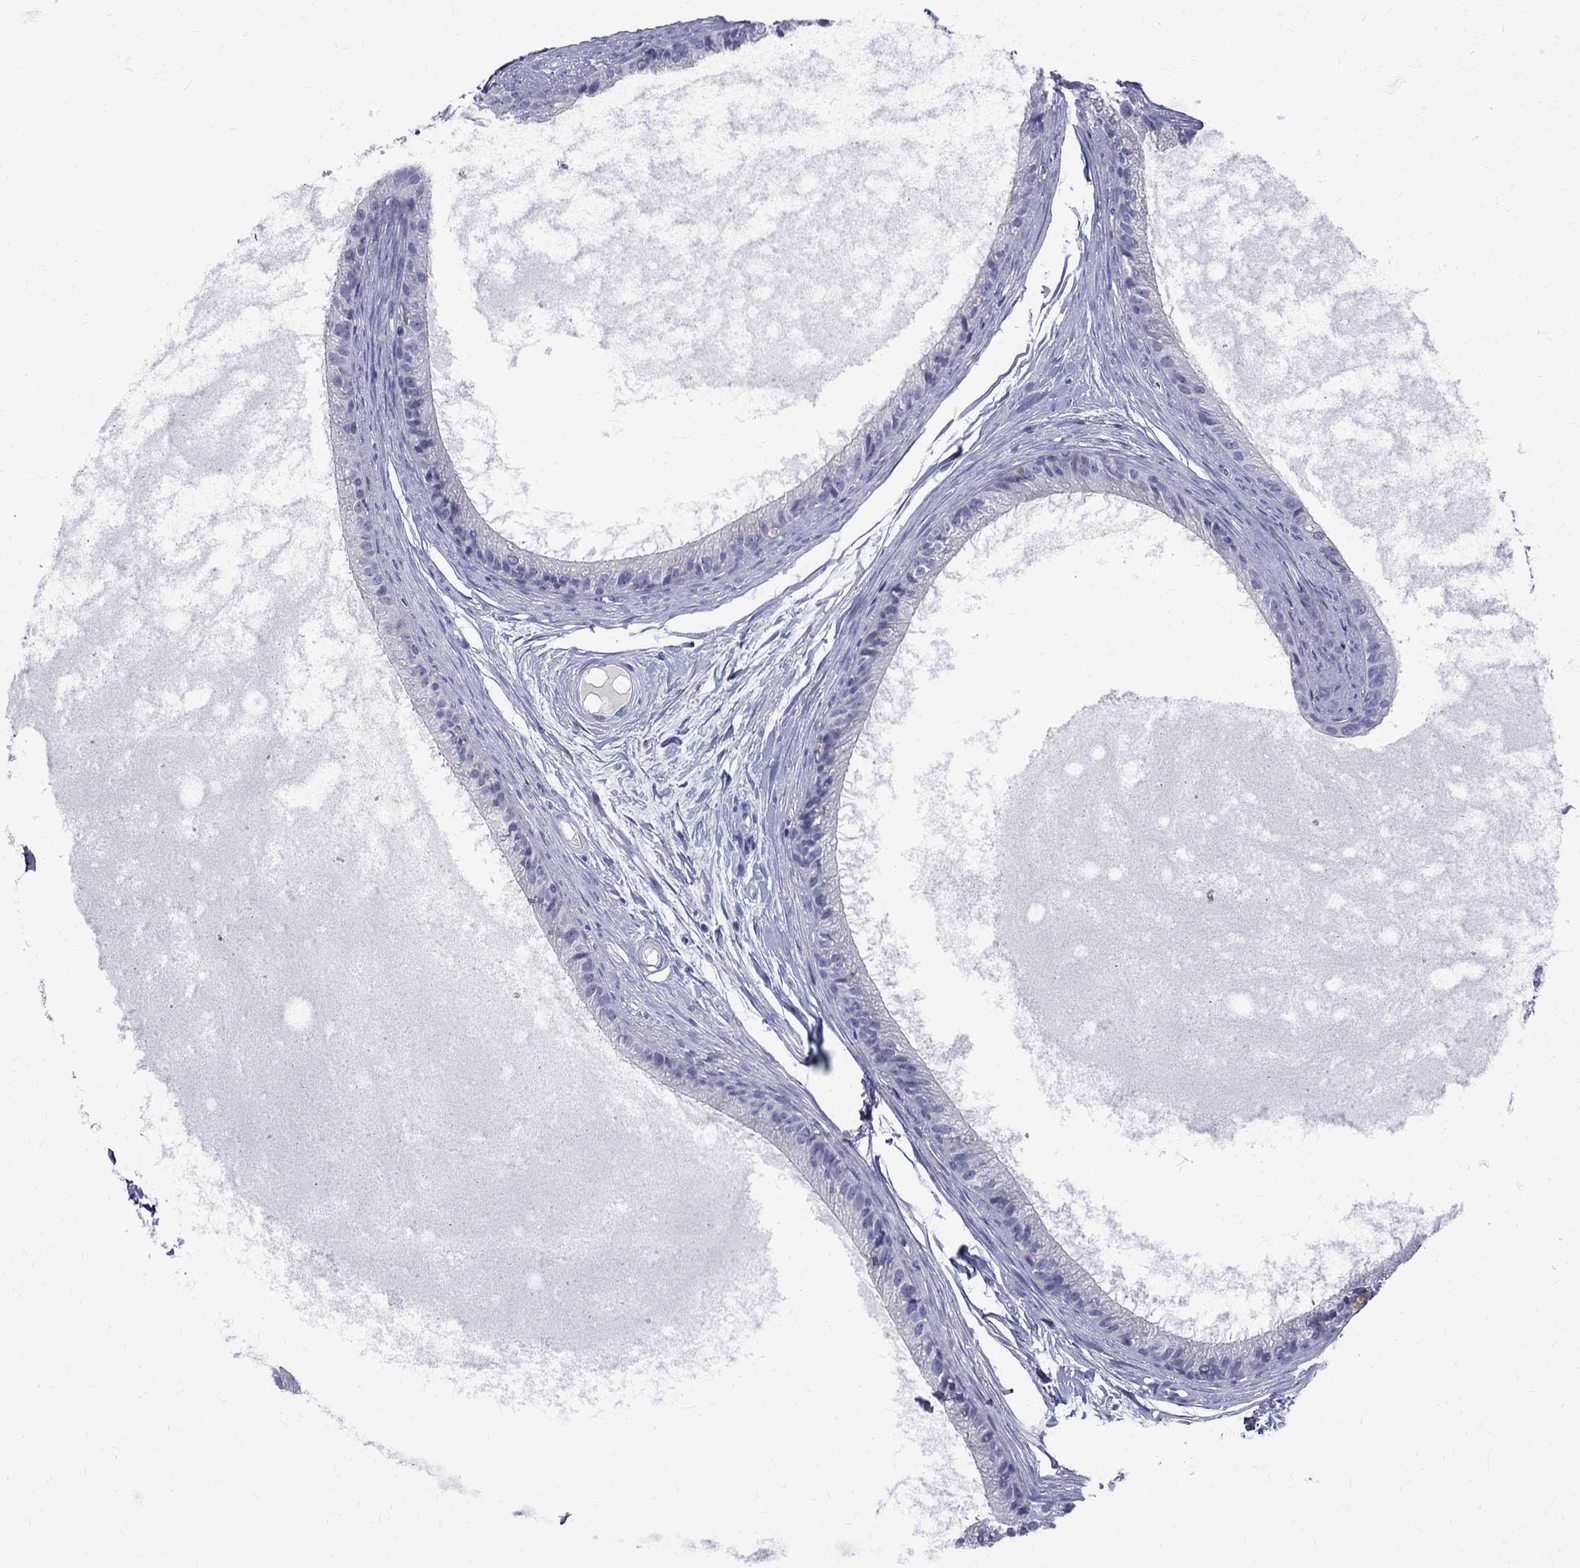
{"staining": {"intensity": "negative", "quantity": "none", "location": "none"}, "tissue": "epididymis", "cell_type": "Glandular cells", "image_type": "normal", "snomed": [{"axis": "morphology", "description": "Normal tissue, NOS"}, {"axis": "topography", "description": "Epididymis"}], "caption": "Normal epididymis was stained to show a protein in brown. There is no significant staining in glandular cells. (DAB (3,3'-diaminobenzidine) immunohistochemistry (IHC), high magnification).", "gene": "AGER", "patient": {"sex": "male", "age": 51}}